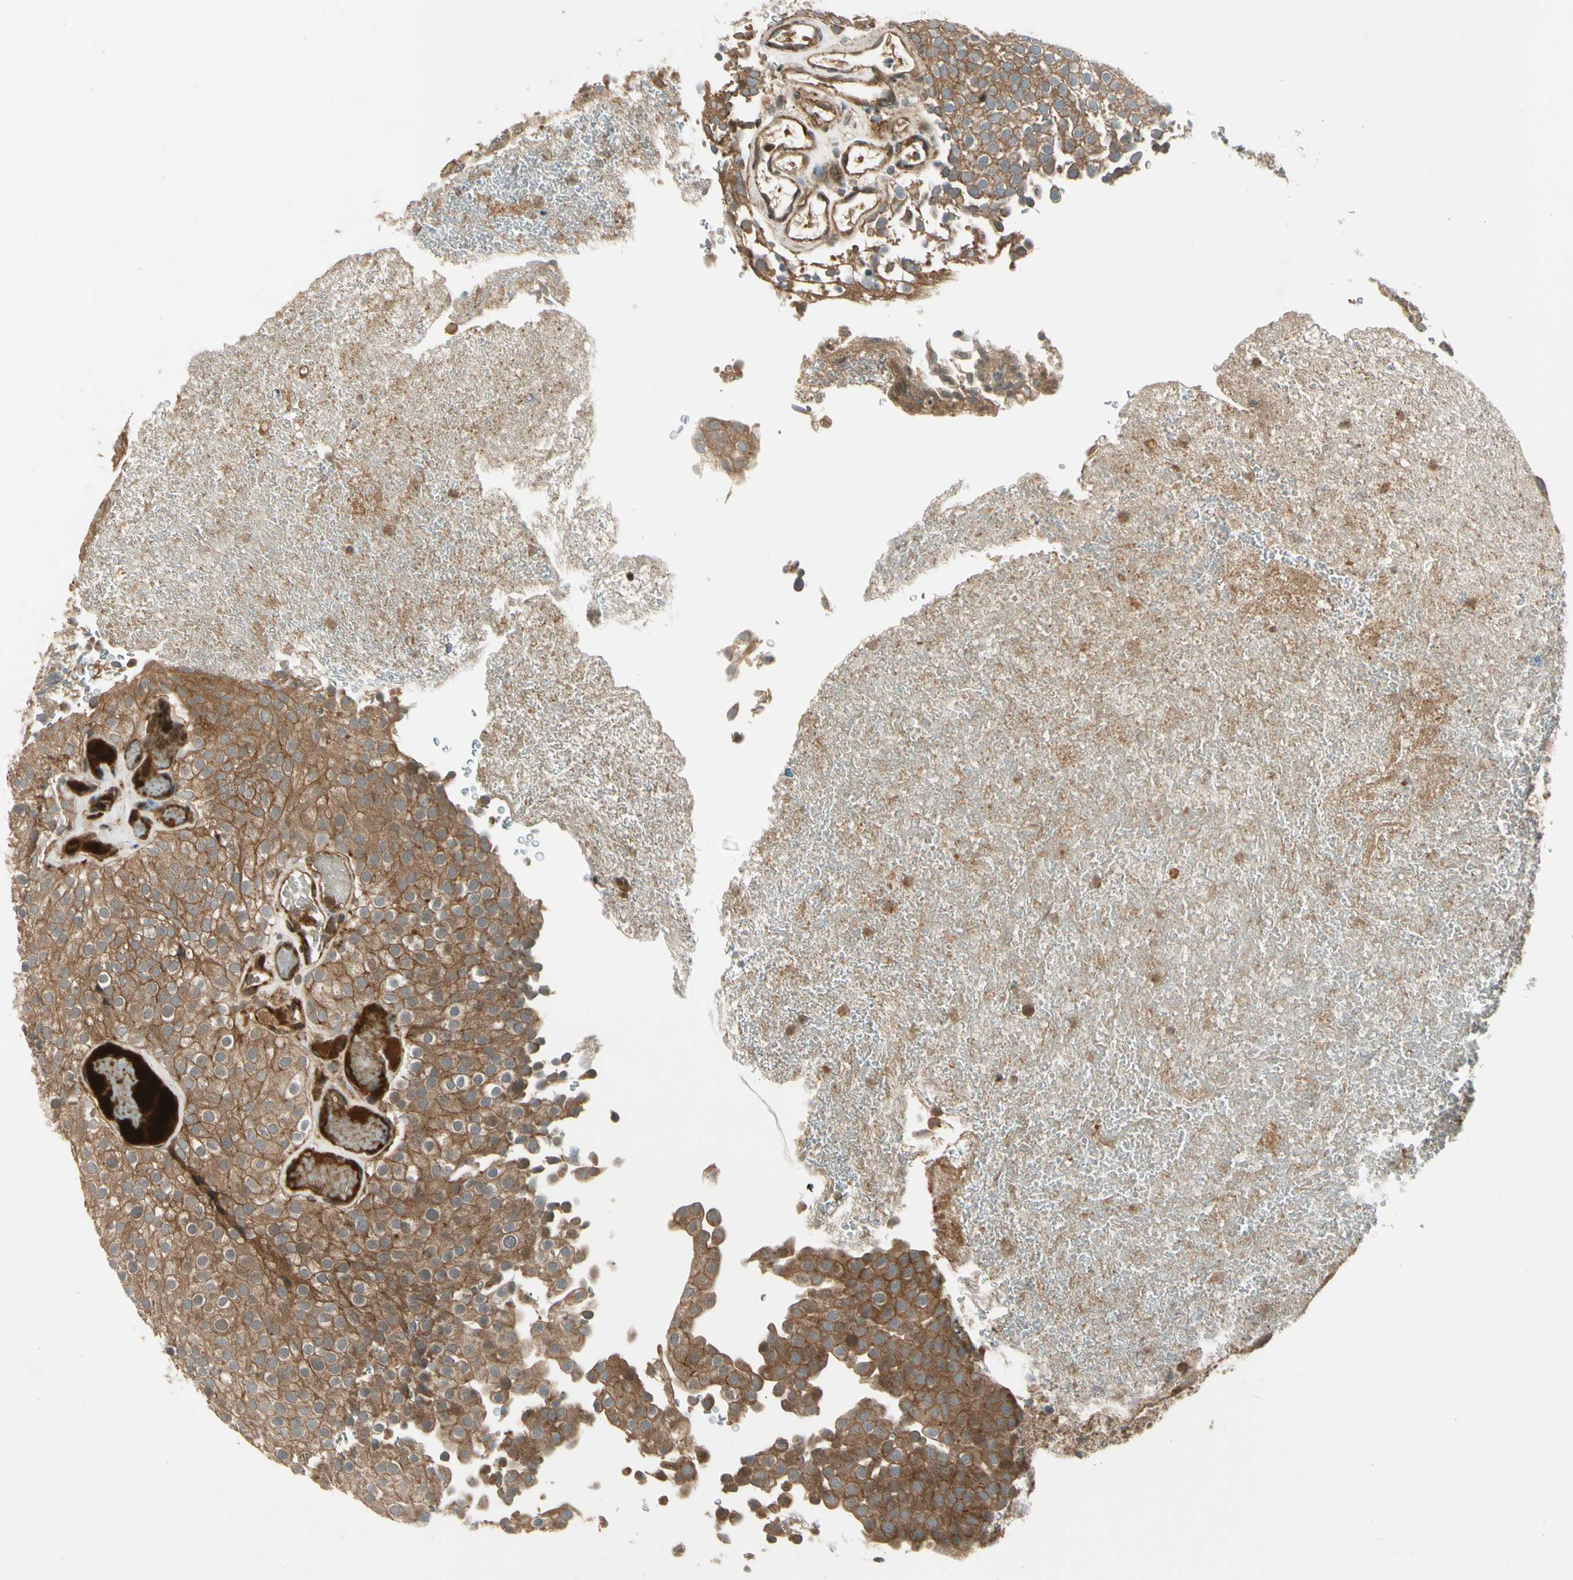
{"staining": {"intensity": "moderate", "quantity": ">75%", "location": "cytoplasmic/membranous"}, "tissue": "urothelial cancer", "cell_type": "Tumor cells", "image_type": "cancer", "snomed": [{"axis": "morphology", "description": "Urothelial carcinoma, Low grade"}, {"axis": "topography", "description": "Urinary bladder"}], "caption": "This is an image of immunohistochemistry (IHC) staining of urothelial cancer, which shows moderate staining in the cytoplasmic/membranous of tumor cells.", "gene": "ACVR1C", "patient": {"sex": "male", "age": 78}}